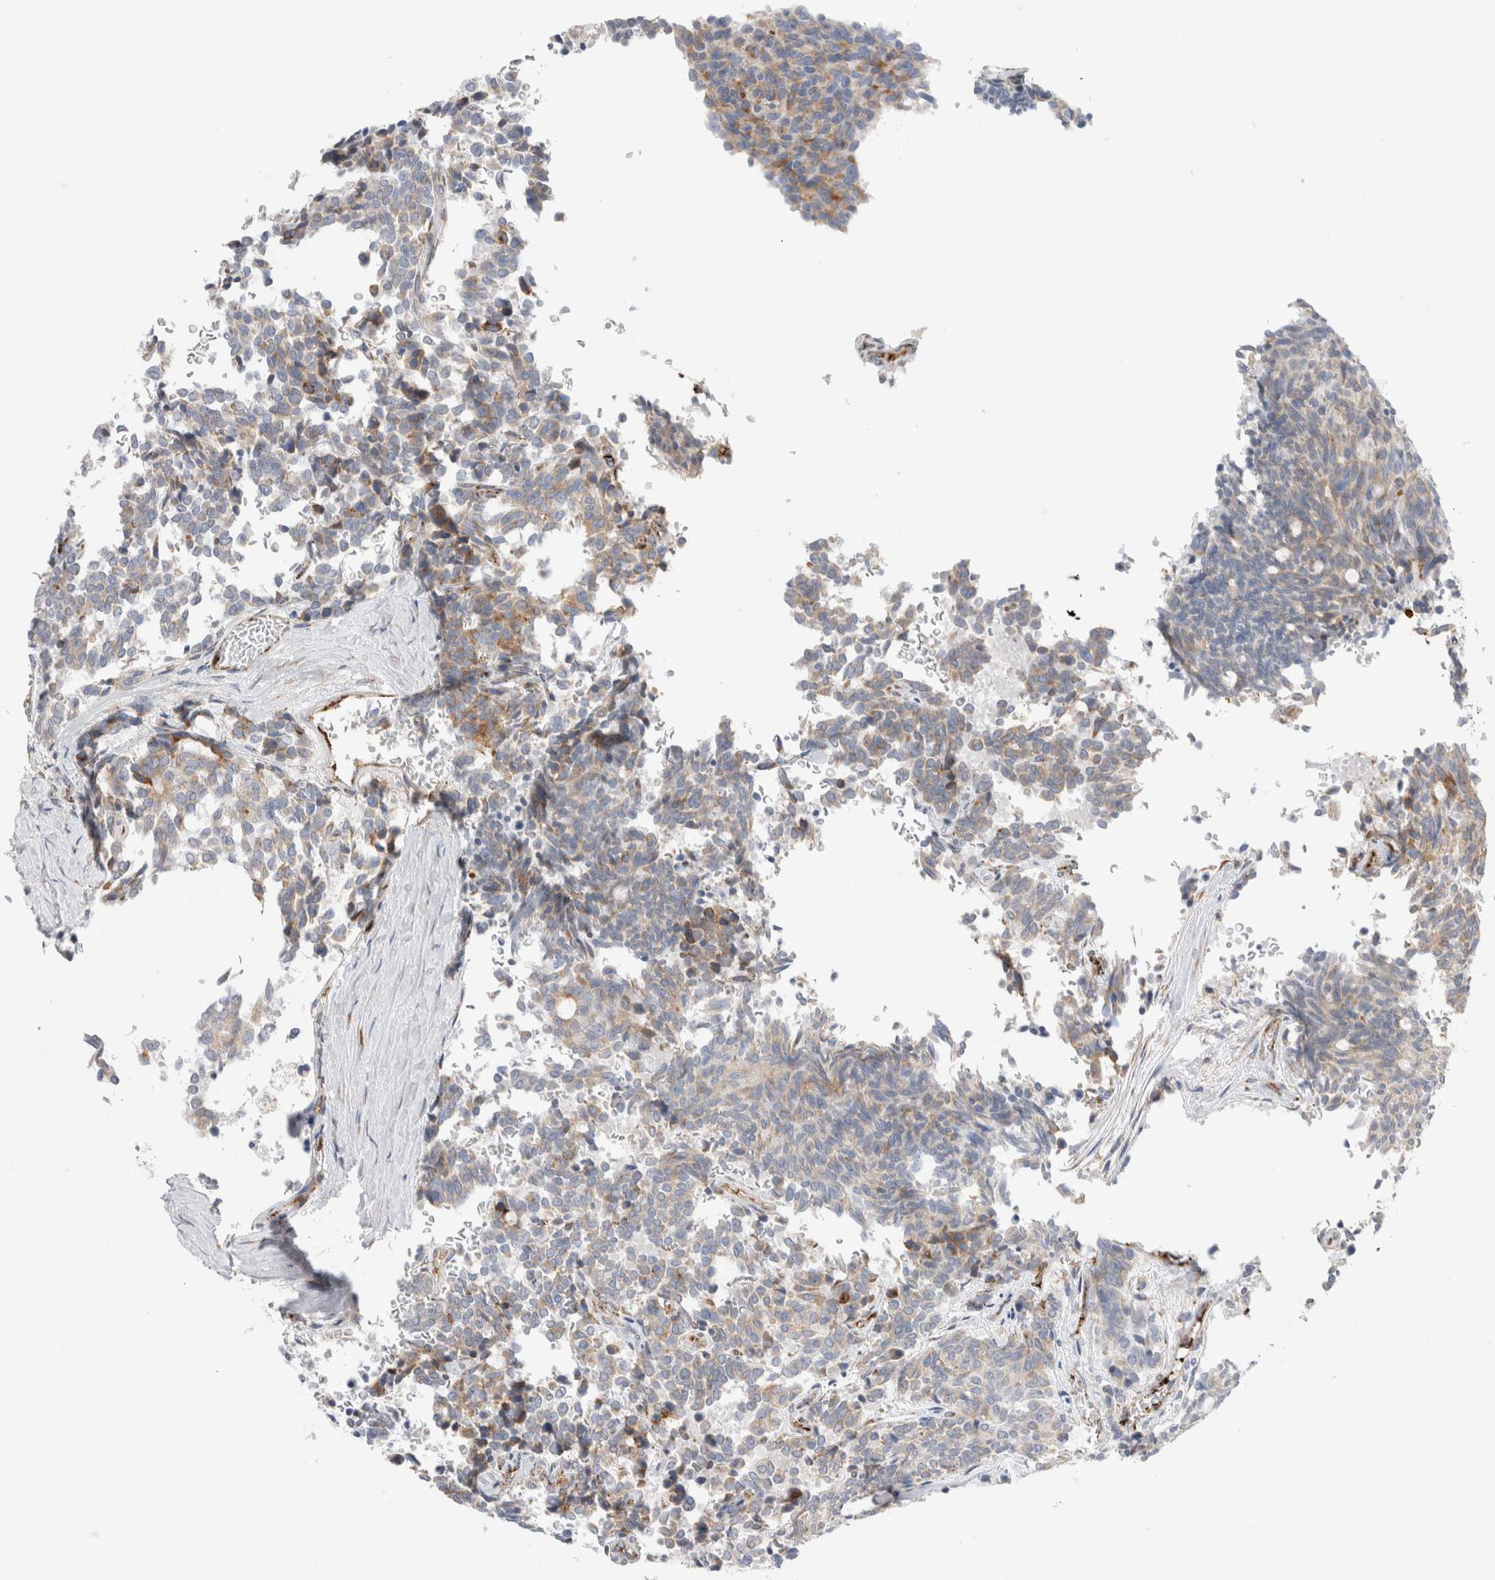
{"staining": {"intensity": "moderate", "quantity": "<25%", "location": "cytoplasmic/membranous"}, "tissue": "carcinoid", "cell_type": "Tumor cells", "image_type": "cancer", "snomed": [{"axis": "morphology", "description": "Carcinoid, malignant, NOS"}, {"axis": "topography", "description": "Pancreas"}], "caption": "Moderate cytoplasmic/membranous protein staining is identified in about <25% of tumor cells in carcinoid. (Brightfield microscopy of DAB IHC at high magnification).", "gene": "CNPY4", "patient": {"sex": "female", "age": 54}}